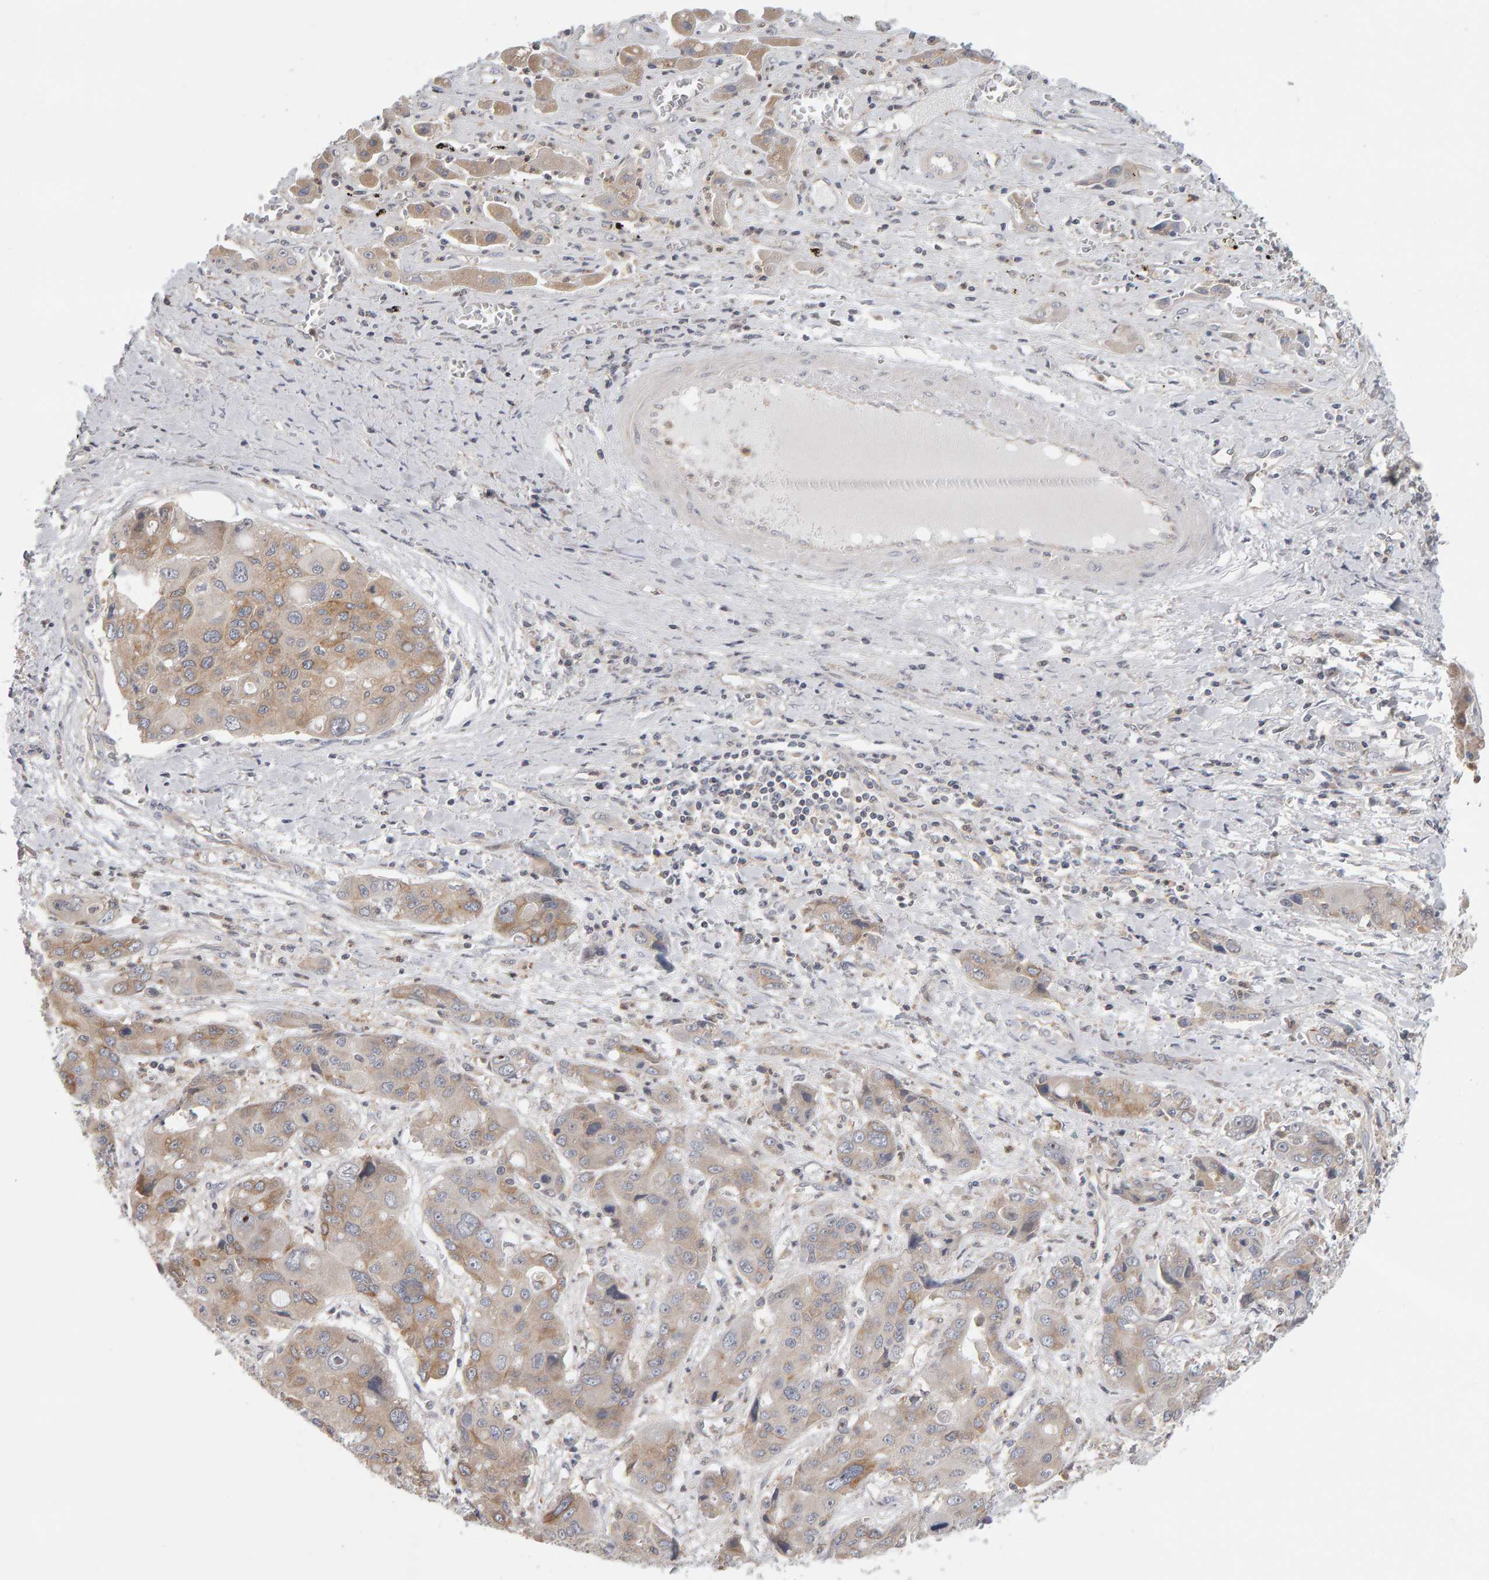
{"staining": {"intensity": "weak", "quantity": ">75%", "location": "cytoplasmic/membranous"}, "tissue": "liver cancer", "cell_type": "Tumor cells", "image_type": "cancer", "snomed": [{"axis": "morphology", "description": "Cholangiocarcinoma"}, {"axis": "topography", "description": "Liver"}], "caption": "Brown immunohistochemical staining in human liver cancer (cholangiocarcinoma) displays weak cytoplasmic/membranous expression in about >75% of tumor cells.", "gene": "MSRA", "patient": {"sex": "male", "age": 67}}